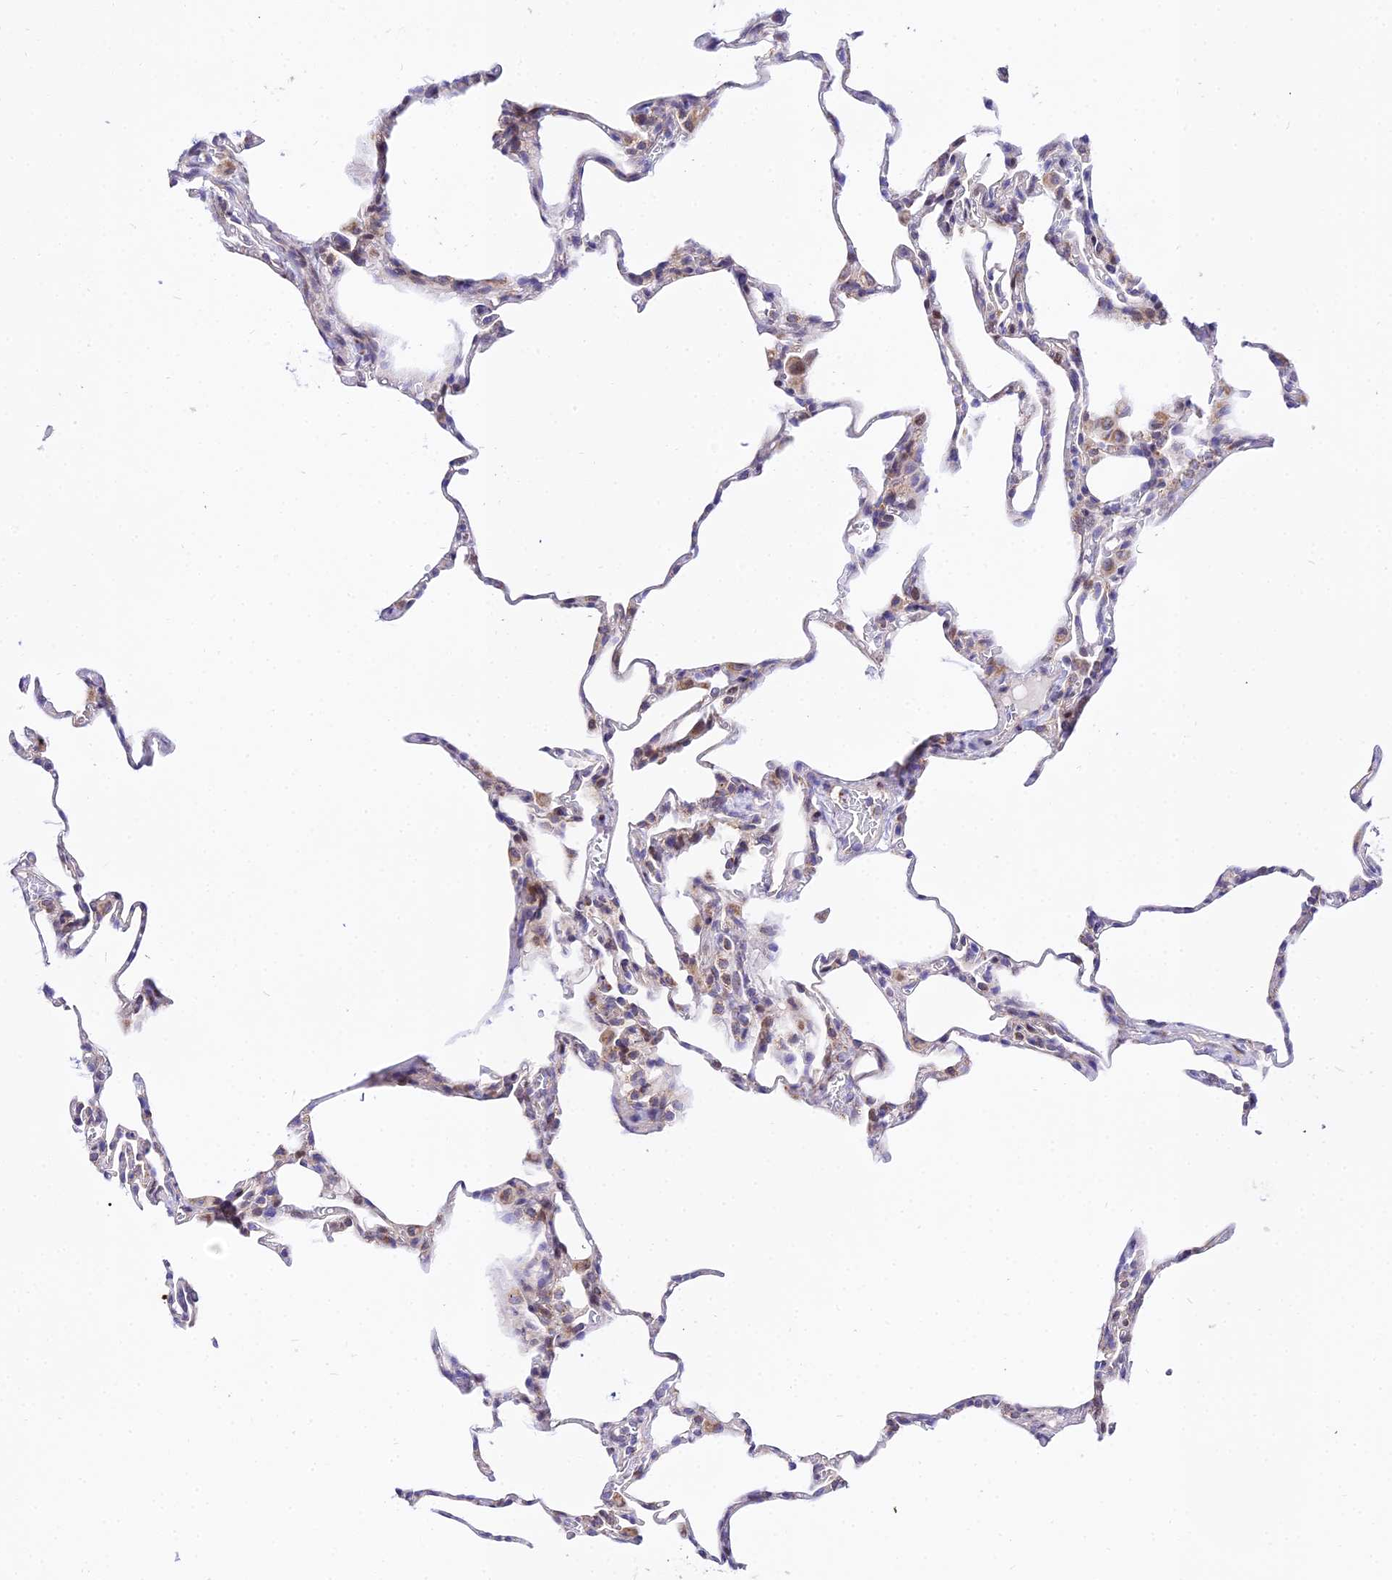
{"staining": {"intensity": "weak", "quantity": "<25%", "location": "cytoplasmic/membranous"}, "tissue": "lung", "cell_type": "Alveolar cells", "image_type": "normal", "snomed": [{"axis": "morphology", "description": "Normal tissue, NOS"}, {"axis": "topography", "description": "Lung"}], "caption": "Human lung stained for a protein using immunohistochemistry (IHC) reveals no expression in alveolar cells.", "gene": "ATP5PB", "patient": {"sex": "male", "age": 20}}